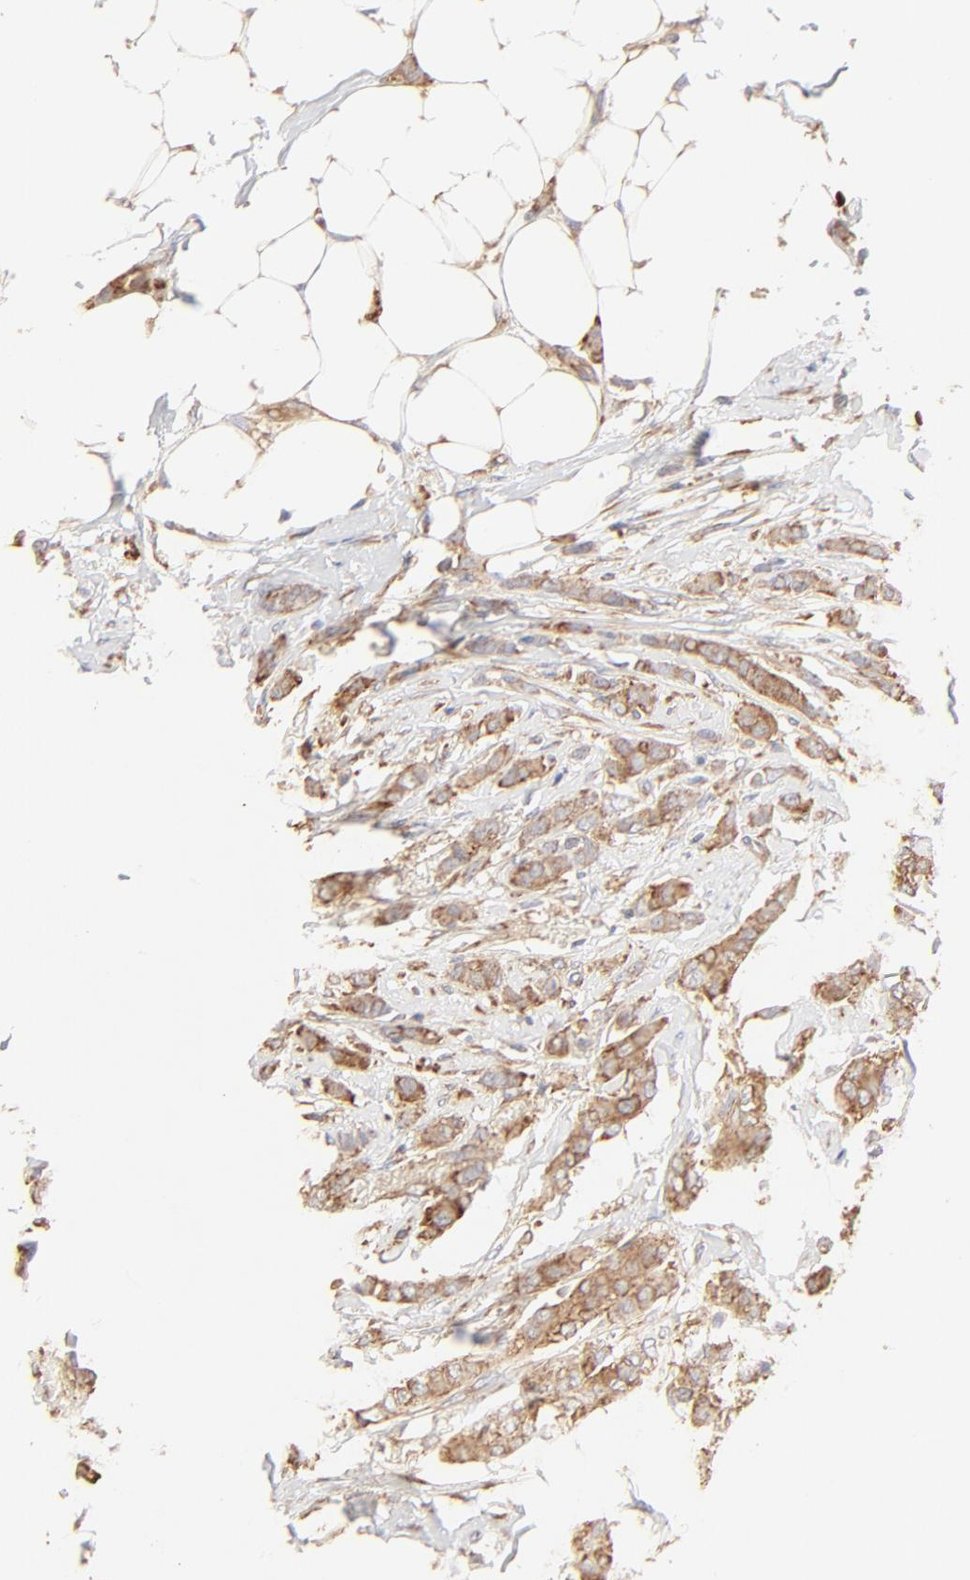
{"staining": {"intensity": "moderate", "quantity": ">75%", "location": "cytoplasmic/membranous"}, "tissue": "breast cancer", "cell_type": "Tumor cells", "image_type": "cancer", "snomed": [{"axis": "morphology", "description": "Lobular carcinoma"}, {"axis": "topography", "description": "Breast"}], "caption": "Moderate cytoplasmic/membranous protein expression is seen in approximately >75% of tumor cells in breast cancer. Using DAB (brown) and hematoxylin (blue) stains, captured at high magnification using brightfield microscopy.", "gene": "RPS20", "patient": {"sex": "female", "age": 55}}